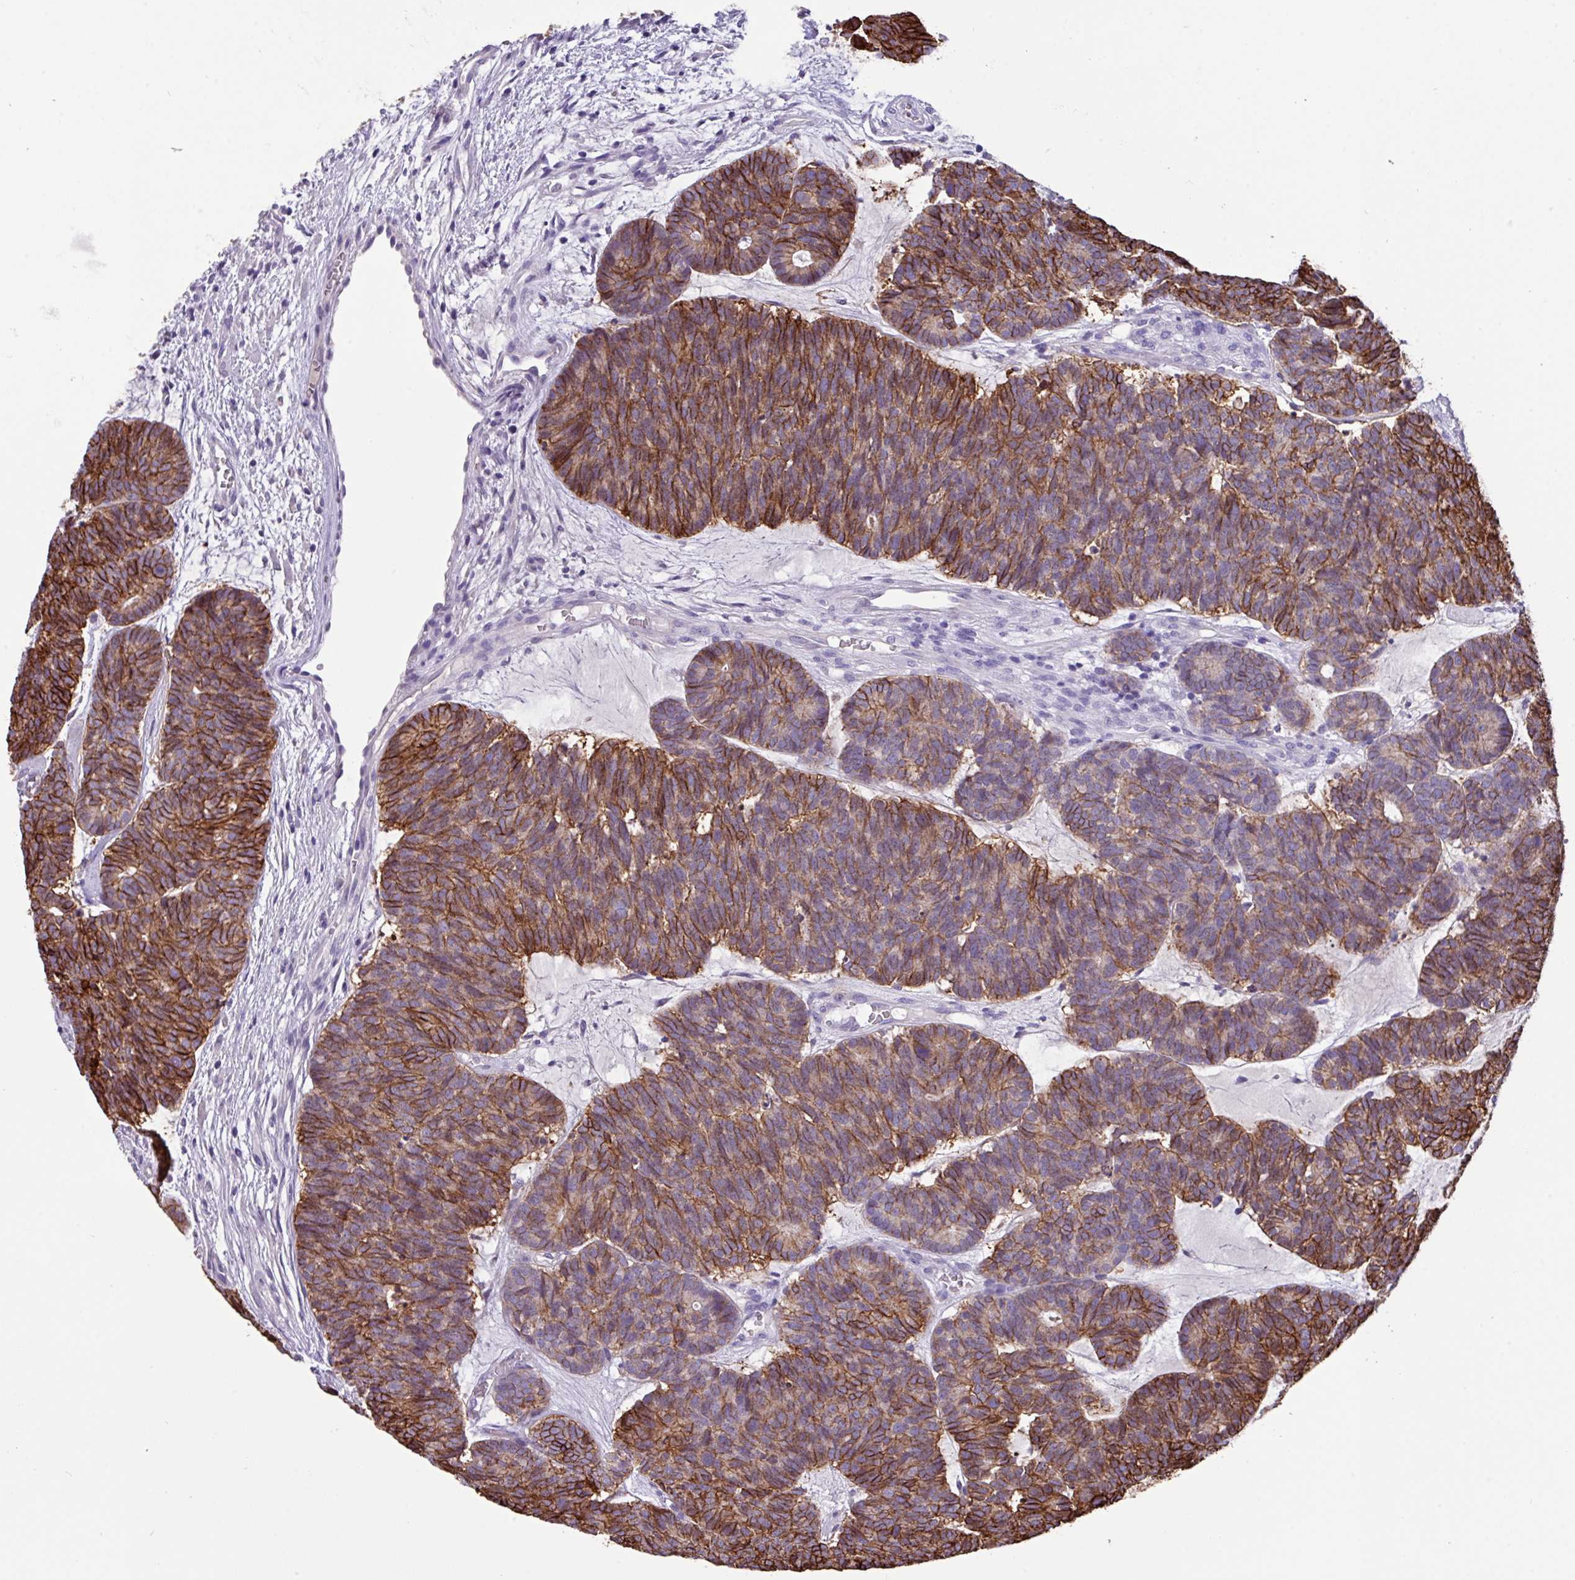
{"staining": {"intensity": "strong", "quantity": "25%-75%", "location": "cytoplasmic/membranous"}, "tissue": "head and neck cancer", "cell_type": "Tumor cells", "image_type": "cancer", "snomed": [{"axis": "morphology", "description": "Adenocarcinoma, NOS"}, {"axis": "topography", "description": "Head-Neck"}], "caption": "Brown immunohistochemical staining in head and neck cancer (adenocarcinoma) demonstrates strong cytoplasmic/membranous expression in about 25%-75% of tumor cells.", "gene": "EPCAM", "patient": {"sex": "female", "age": 81}}